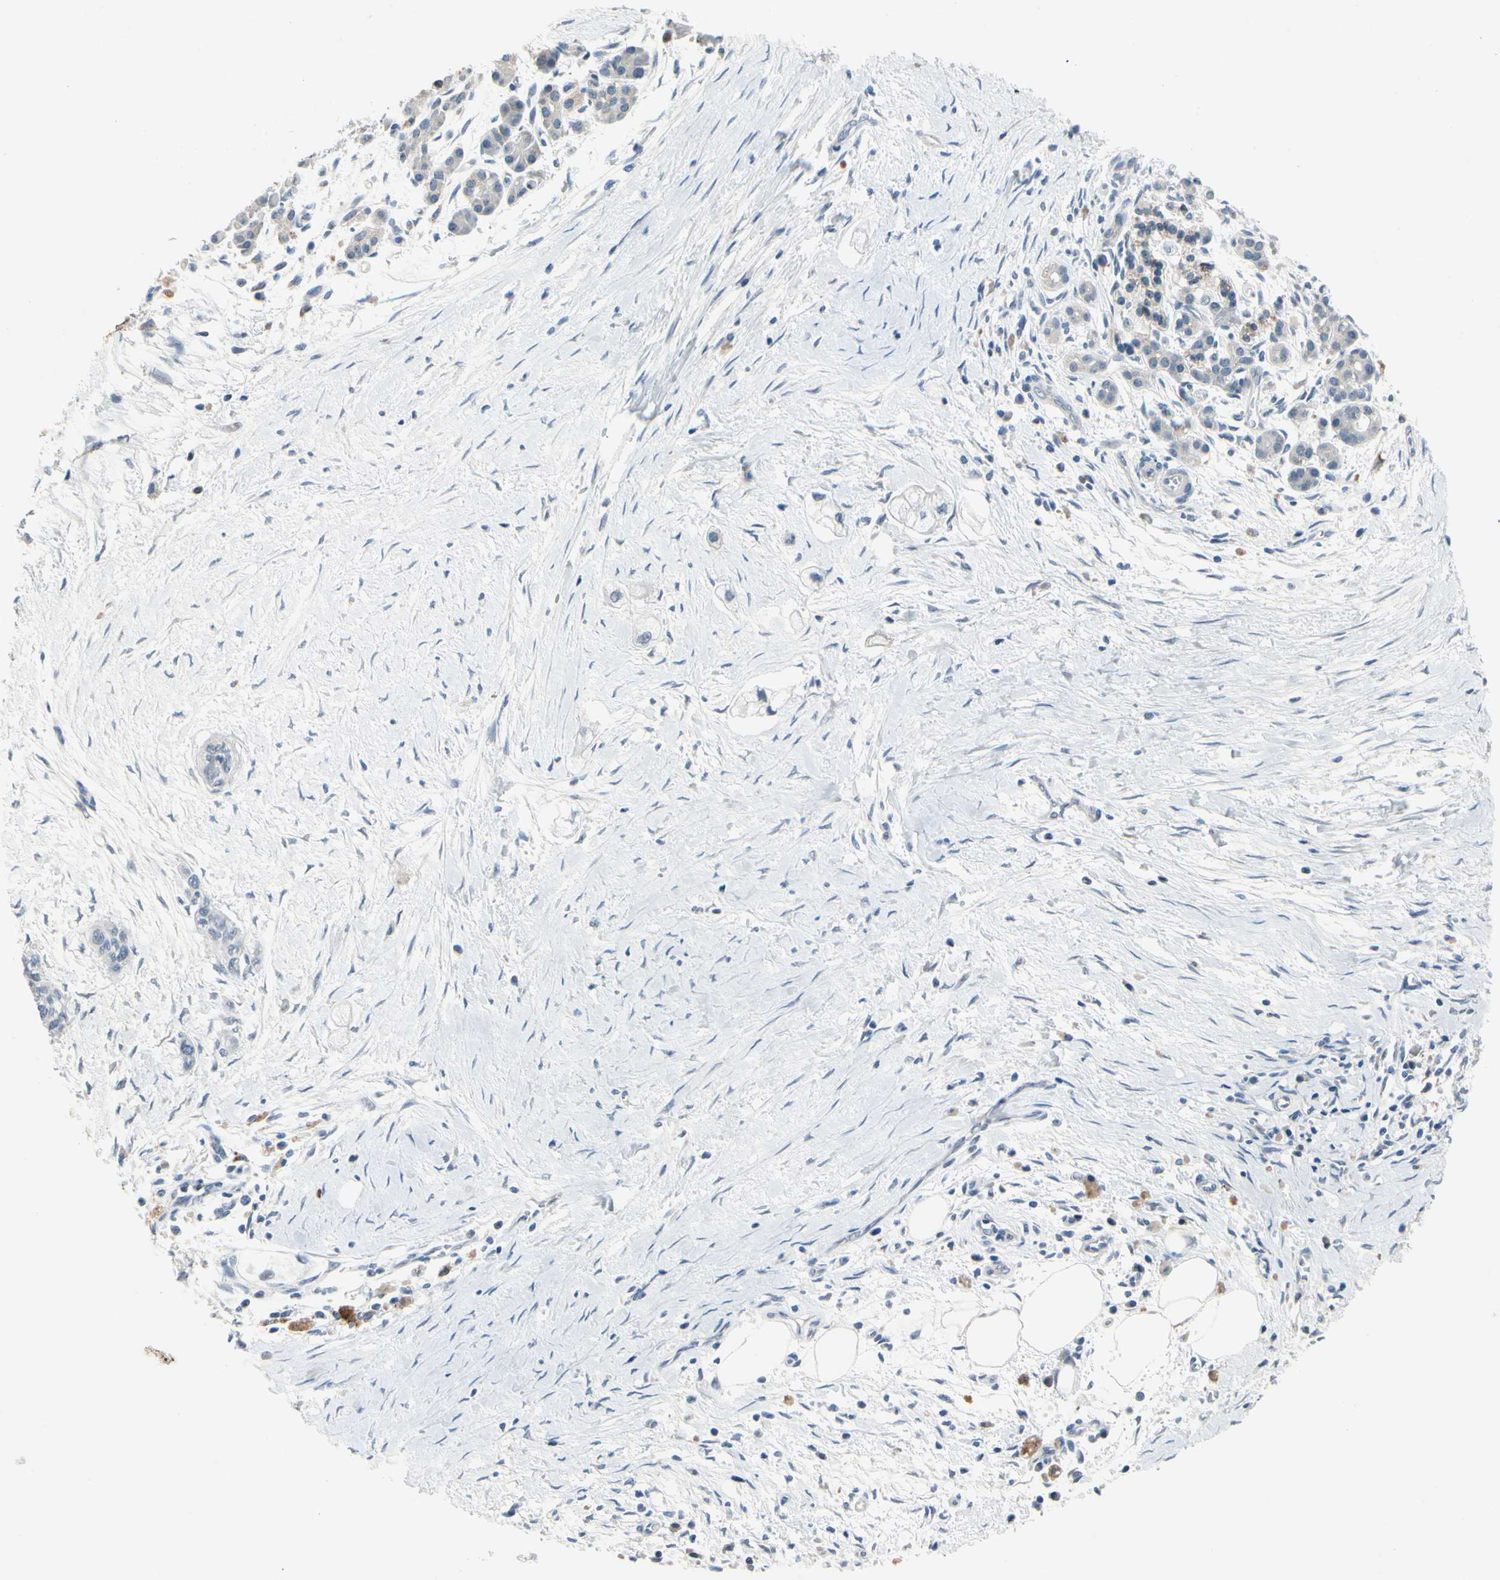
{"staining": {"intensity": "negative", "quantity": "none", "location": "none"}, "tissue": "pancreatic cancer", "cell_type": "Tumor cells", "image_type": "cancer", "snomed": [{"axis": "morphology", "description": "Adenocarcinoma, NOS"}, {"axis": "topography", "description": "Pancreas"}], "caption": "Histopathology image shows no significant protein staining in tumor cells of adenocarcinoma (pancreatic).", "gene": "SLC27A6", "patient": {"sex": "male", "age": 74}}